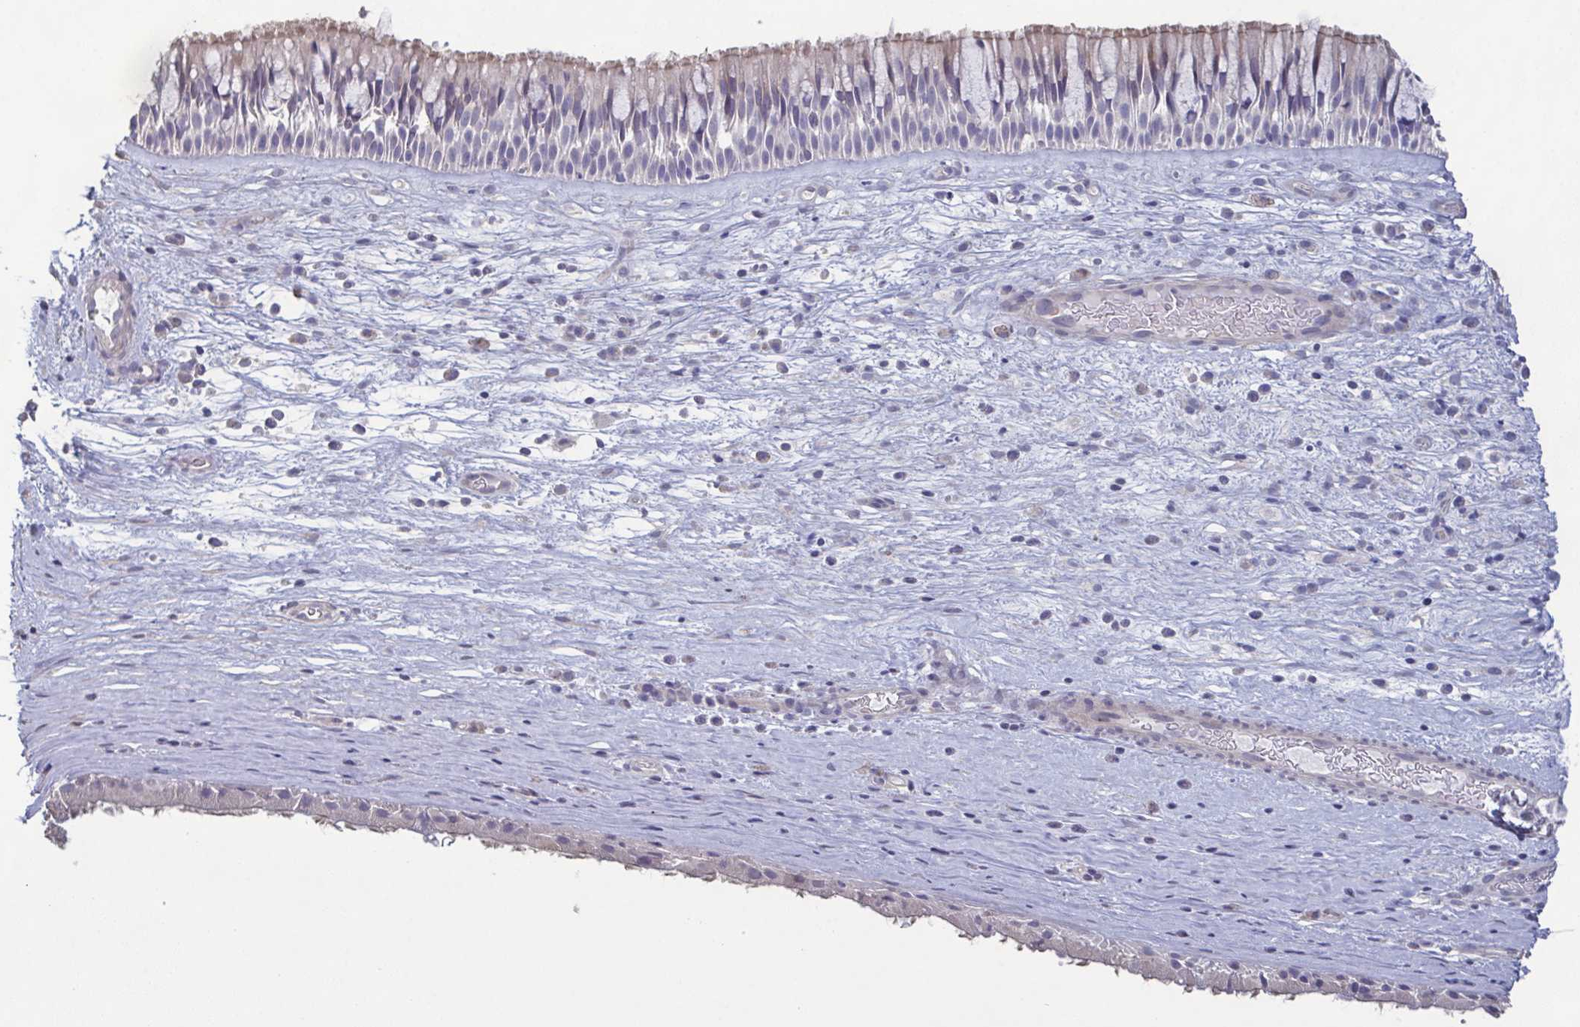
{"staining": {"intensity": "moderate", "quantity": "<25%", "location": "cytoplasmic/membranous"}, "tissue": "nasopharynx", "cell_type": "Respiratory epithelial cells", "image_type": "normal", "snomed": [{"axis": "morphology", "description": "Normal tissue, NOS"}, {"axis": "topography", "description": "Nasopharynx"}], "caption": "Moderate cytoplasmic/membranous positivity for a protein is present in approximately <25% of respiratory epithelial cells of benign nasopharynx using immunohistochemistry (IHC).", "gene": "GLDC", "patient": {"sex": "male", "age": 74}}